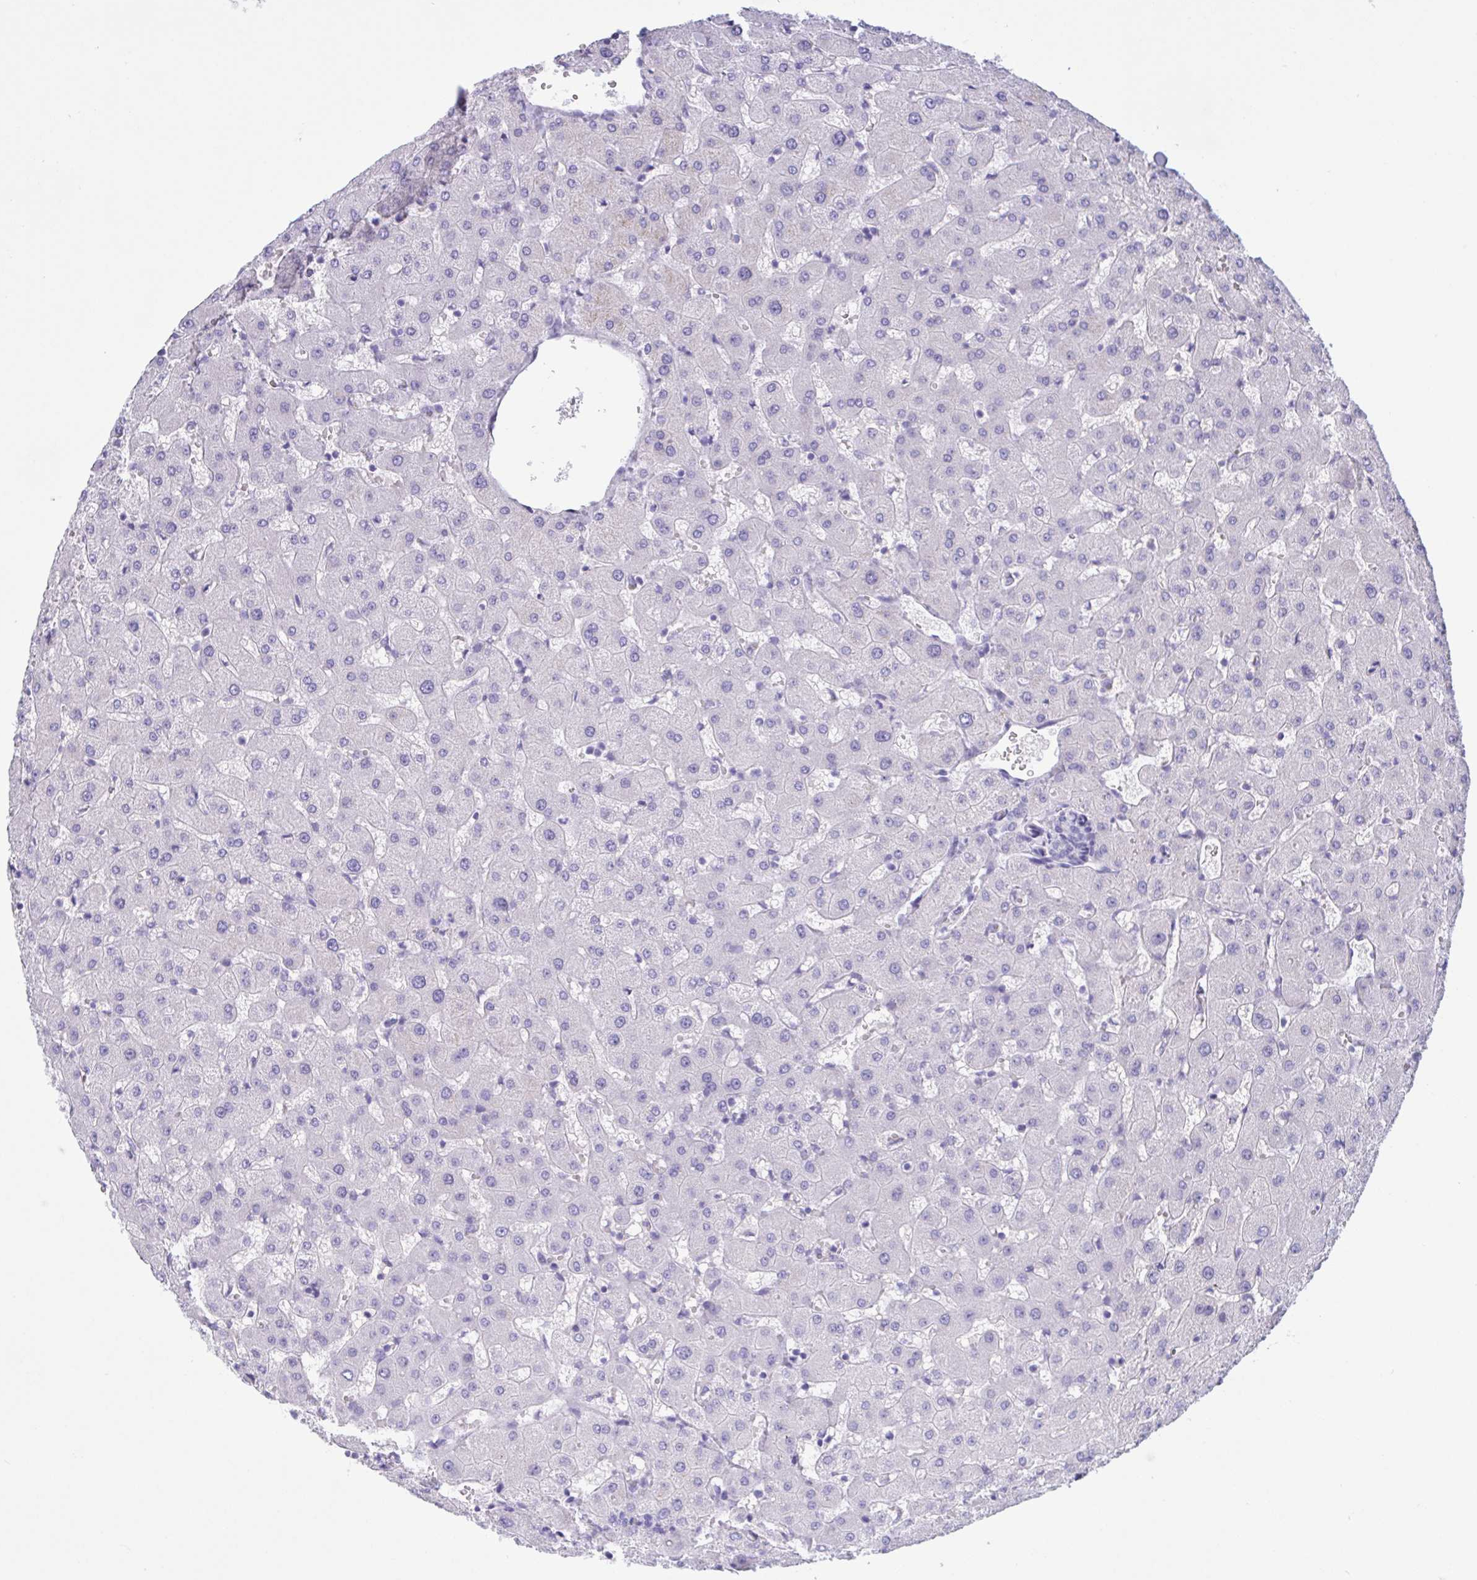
{"staining": {"intensity": "negative", "quantity": "none", "location": "none"}, "tissue": "liver", "cell_type": "Cholangiocytes", "image_type": "normal", "snomed": [{"axis": "morphology", "description": "Normal tissue, NOS"}, {"axis": "topography", "description": "Liver"}], "caption": "Micrograph shows no significant protein staining in cholangiocytes of normal liver.", "gene": "SERPINB13", "patient": {"sex": "female", "age": 63}}